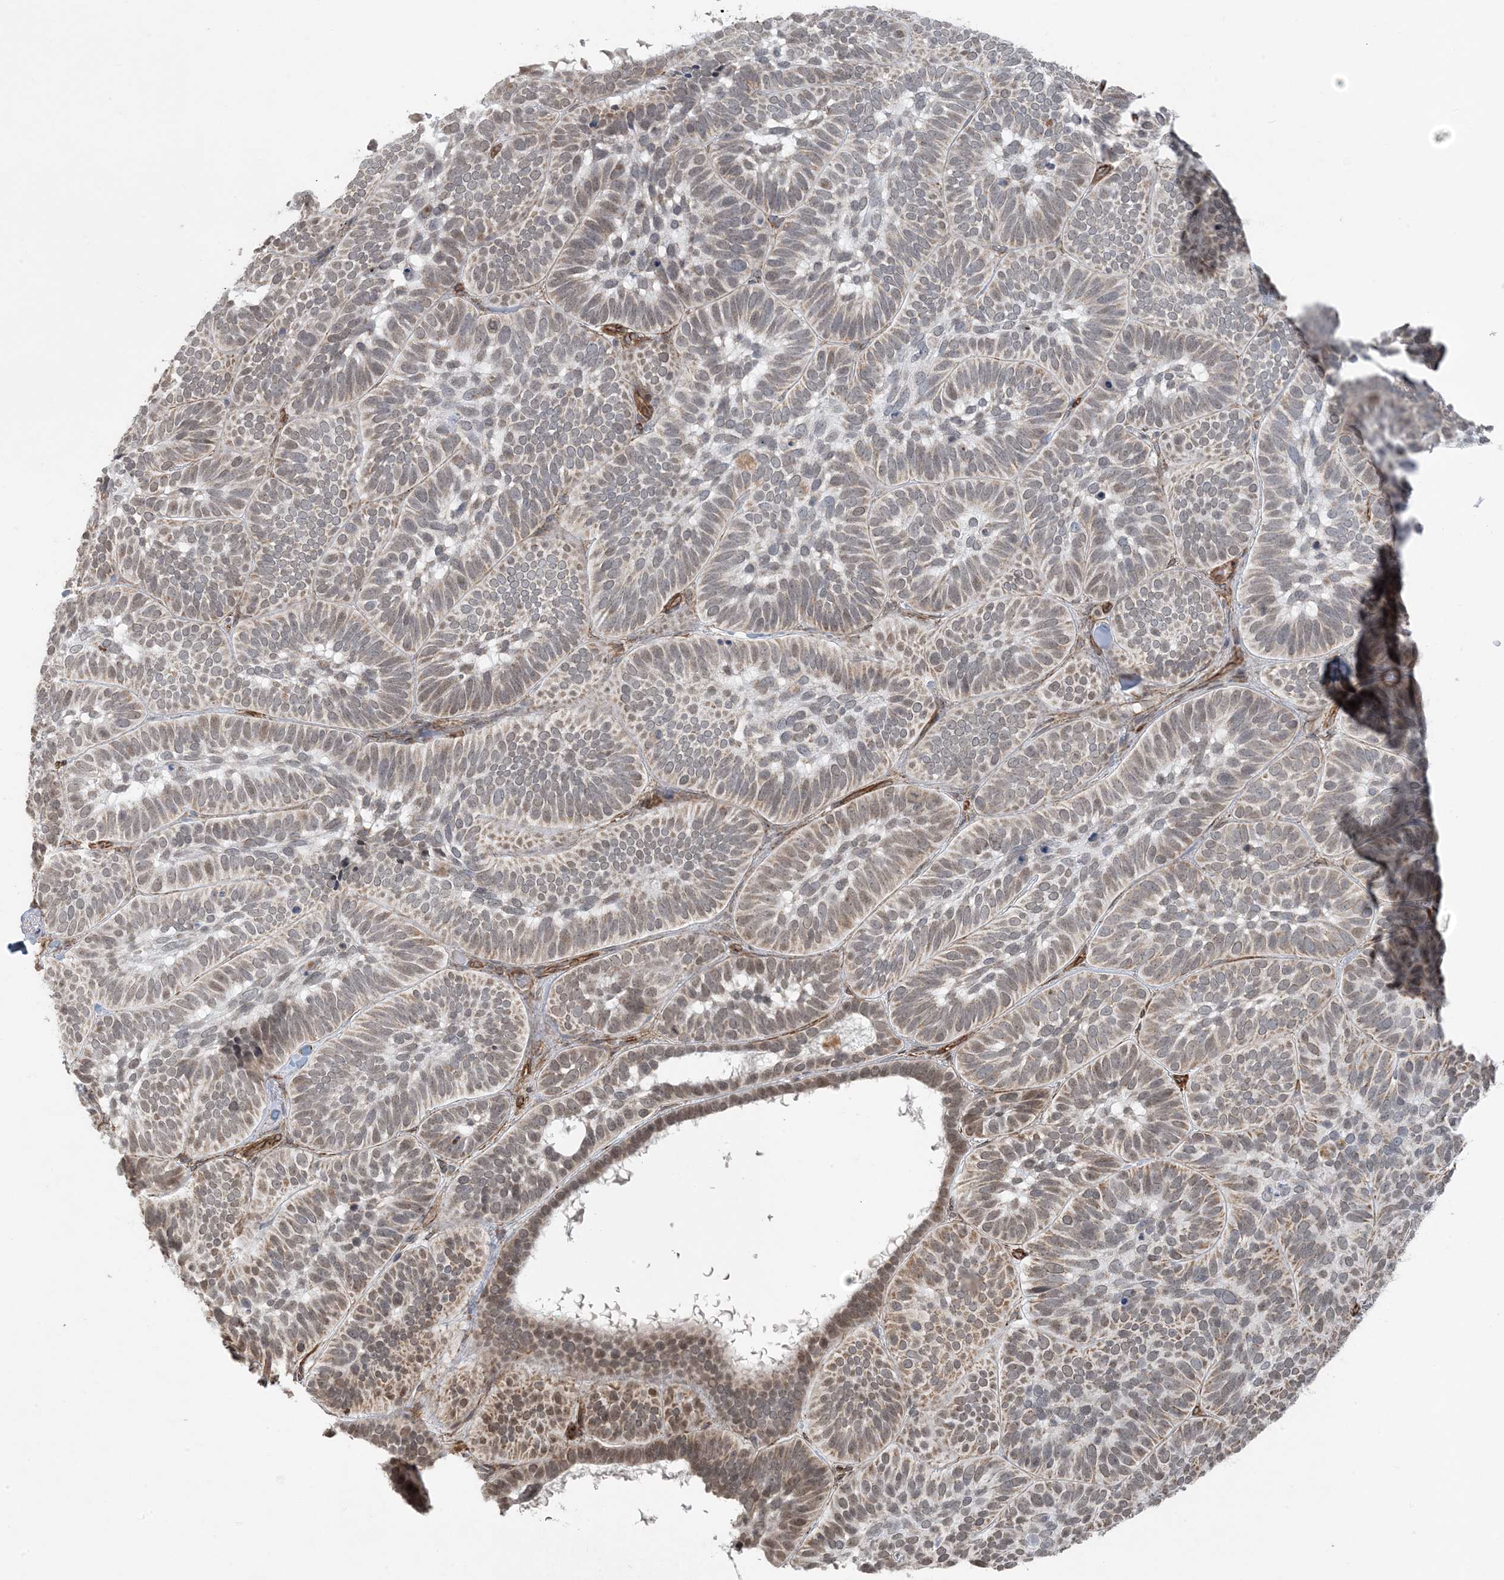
{"staining": {"intensity": "weak", "quantity": ">75%", "location": "cytoplasmic/membranous"}, "tissue": "skin cancer", "cell_type": "Tumor cells", "image_type": "cancer", "snomed": [{"axis": "morphology", "description": "Basal cell carcinoma"}, {"axis": "topography", "description": "Skin"}], "caption": "Skin basal cell carcinoma stained with DAB (3,3'-diaminobenzidine) immunohistochemistry reveals low levels of weak cytoplasmic/membranous positivity in about >75% of tumor cells. (DAB (3,3'-diaminobenzidine) IHC, brown staining for protein, blue staining for nuclei).", "gene": "CHCHD4", "patient": {"sex": "male", "age": 62}}